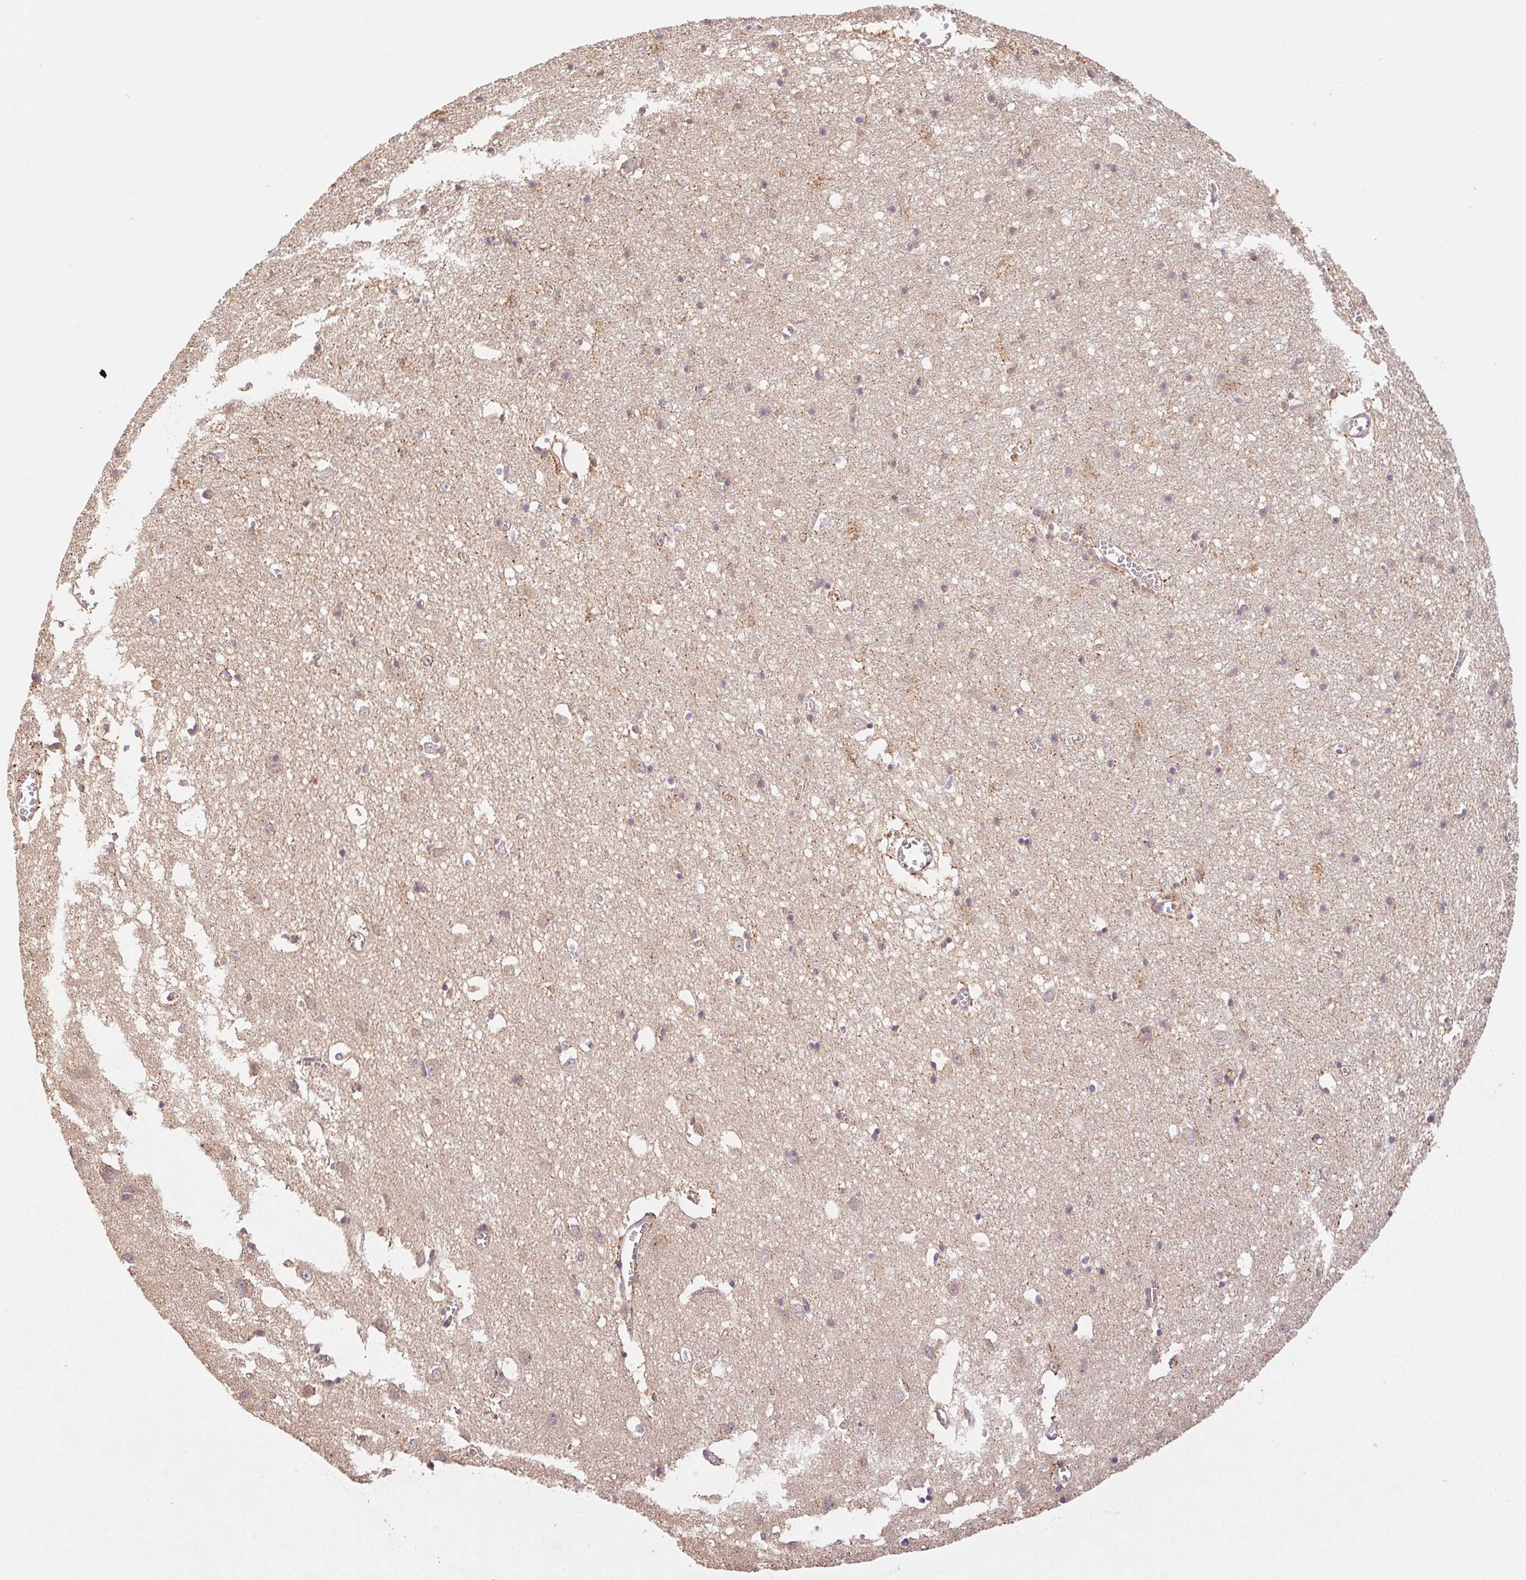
{"staining": {"intensity": "weak", "quantity": "25%-75%", "location": "cytoplasmic/membranous"}, "tissue": "cerebral cortex", "cell_type": "Endothelial cells", "image_type": "normal", "snomed": [{"axis": "morphology", "description": "Normal tissue, NOS"}, {"axis": "topography", "description": "Cerebral cortex"}], "caption": "A brown stain shows weak cytoplasmic/membranous expression of a protein in endothelial cells of unremarkable cerebral cortex.", "gene": "RAB11A", "patient": {"sex": "male", "age": 70}}